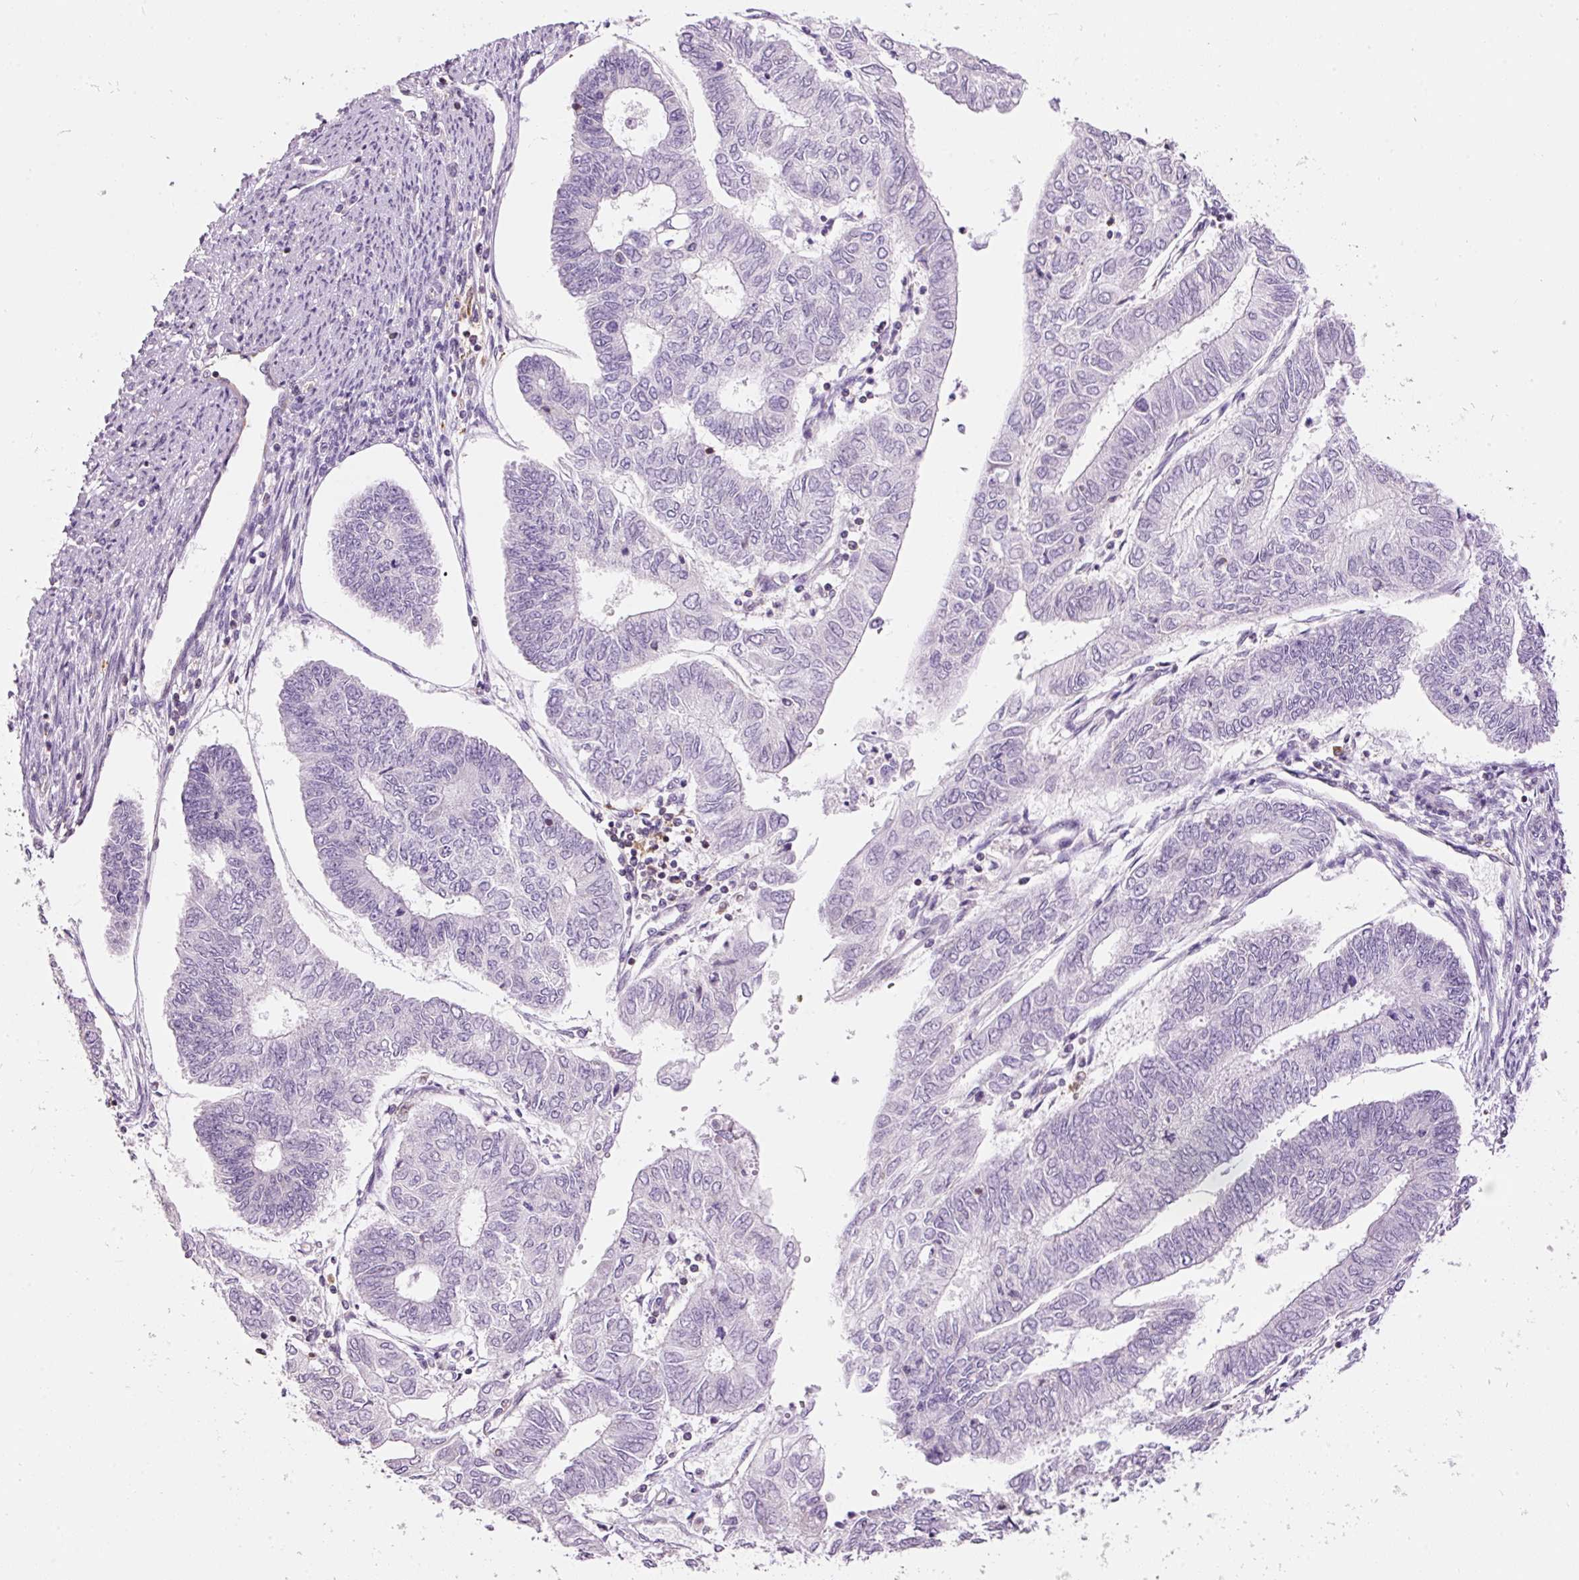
{"staining": {"intensity": "negative", "quantity": "none", "location": "none"}, "tissue": "endometrial cancer", "cell_type": "Tumor cells", "image_type": "cancer", "snomed": [{"axis": "morphology", "description": "Adenocarcinoma, NOS"}, {"axis": "topography", "description": "Endometrium"}], "caption": "This histopathology image is of endometrial cancer stained with IHC to label a protein in brown with the nuclei are counter-stained blue. There is no expression in tumor cells. (DAB immunohistochemistry with hematoxylin counter stain).", "gene": "DOK6", "patient": {"sex": "female", "age": 68}}